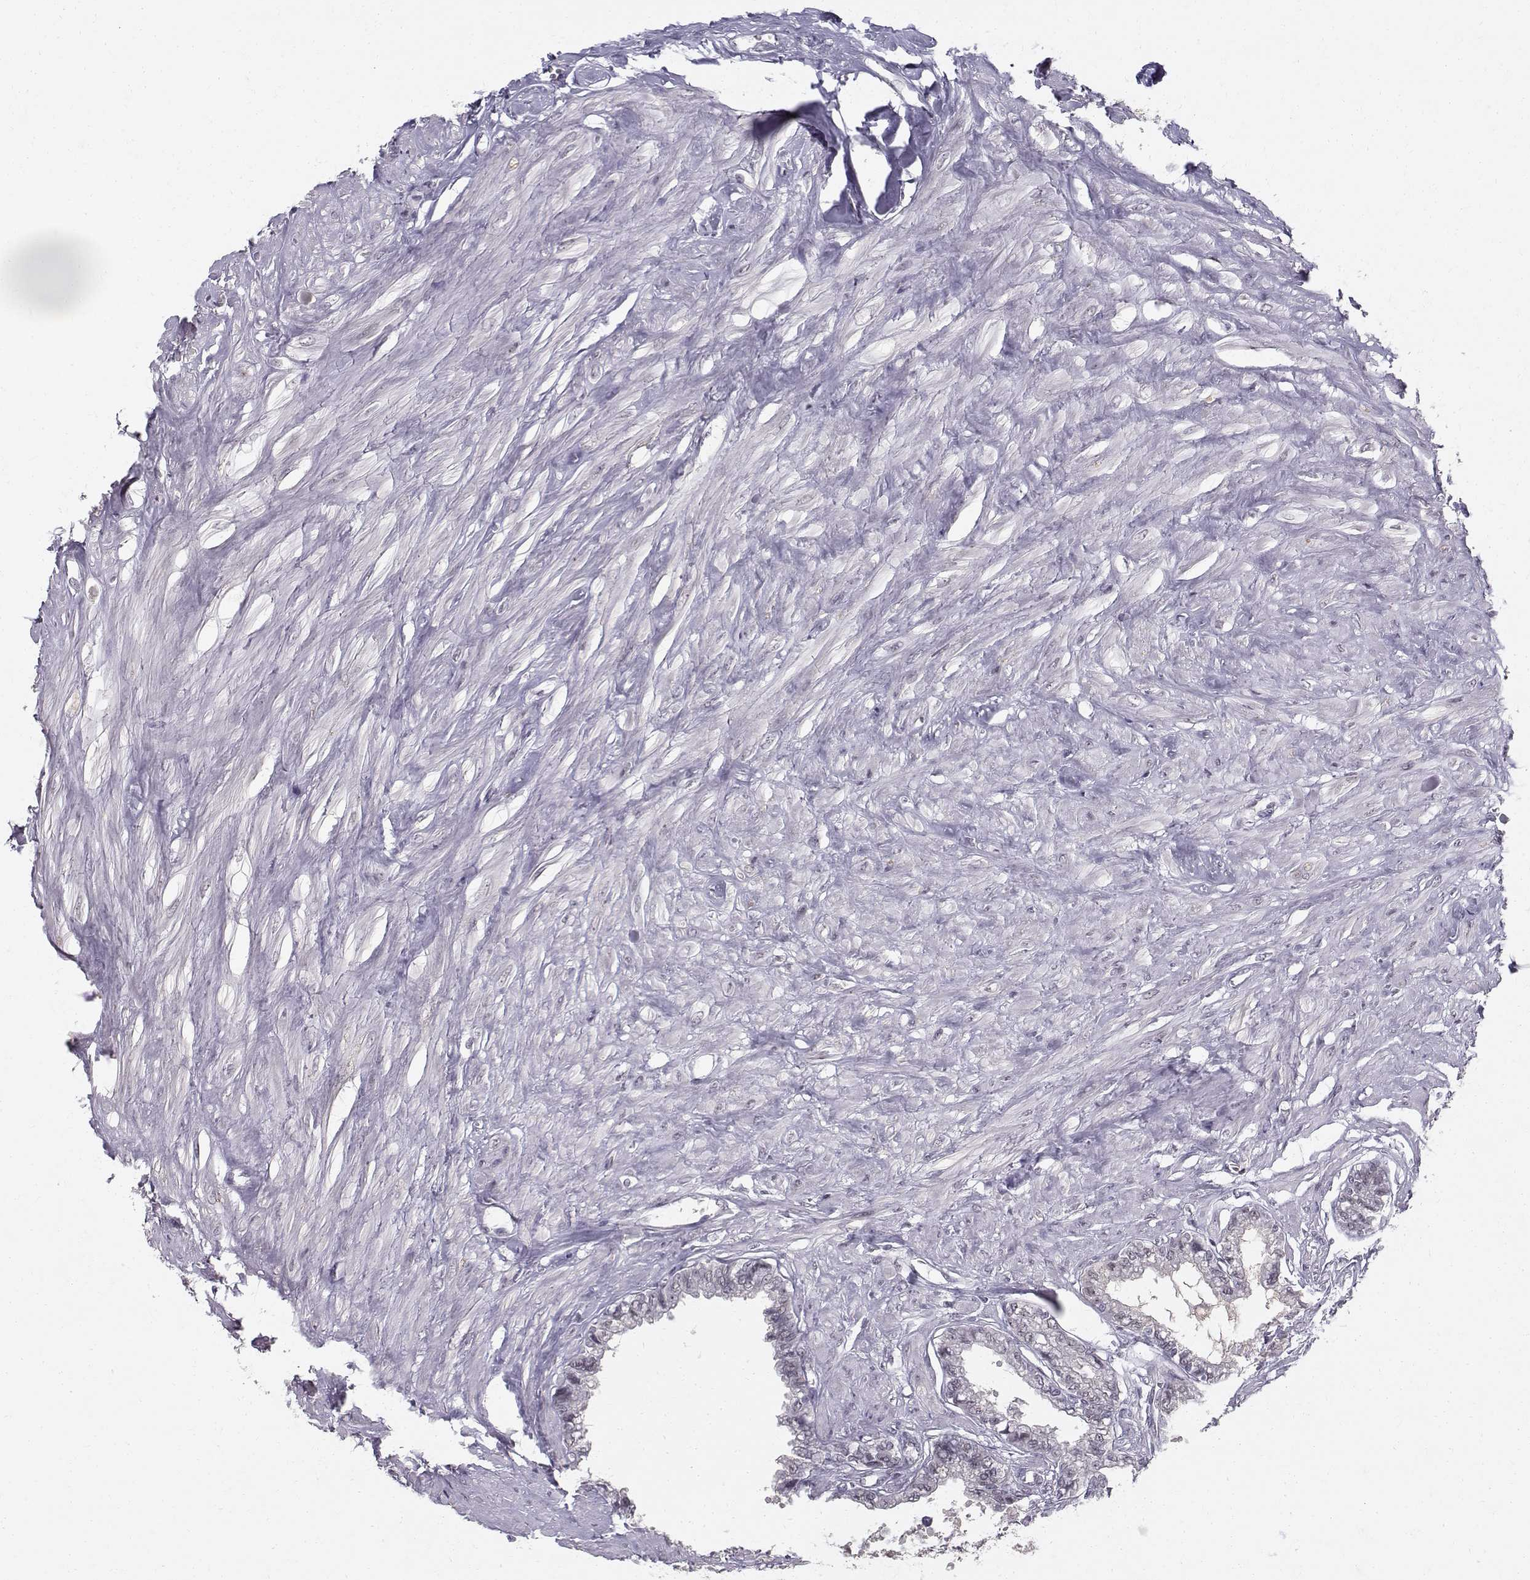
{"staining": {"intensity": "weak", "quantity": "25%-75%", "location": "nuclear"}, "tissue": "seminal vesicle", "cell_type": "Glandular cells", "image_type": "normal", "snomed": [{"axis": "morphology", "description": "Normal tissue, NOS"}, {"axis": "morphology", "description": "Urothelial carcinoma, NOS"}, {"axis": "topography", "description": "Urinary bladder"}, {"axis": "topography", "description": "Seminal veicle"}], "caption": "A photomicrograph showing weak nuclear positivity in approximately 25%-75% of glandular cells in normal seminal vesicle, as visualized by brown immunohistochemical staining.", "gene": "RPP38", "patient": {"sex": "male", "age": 76}}